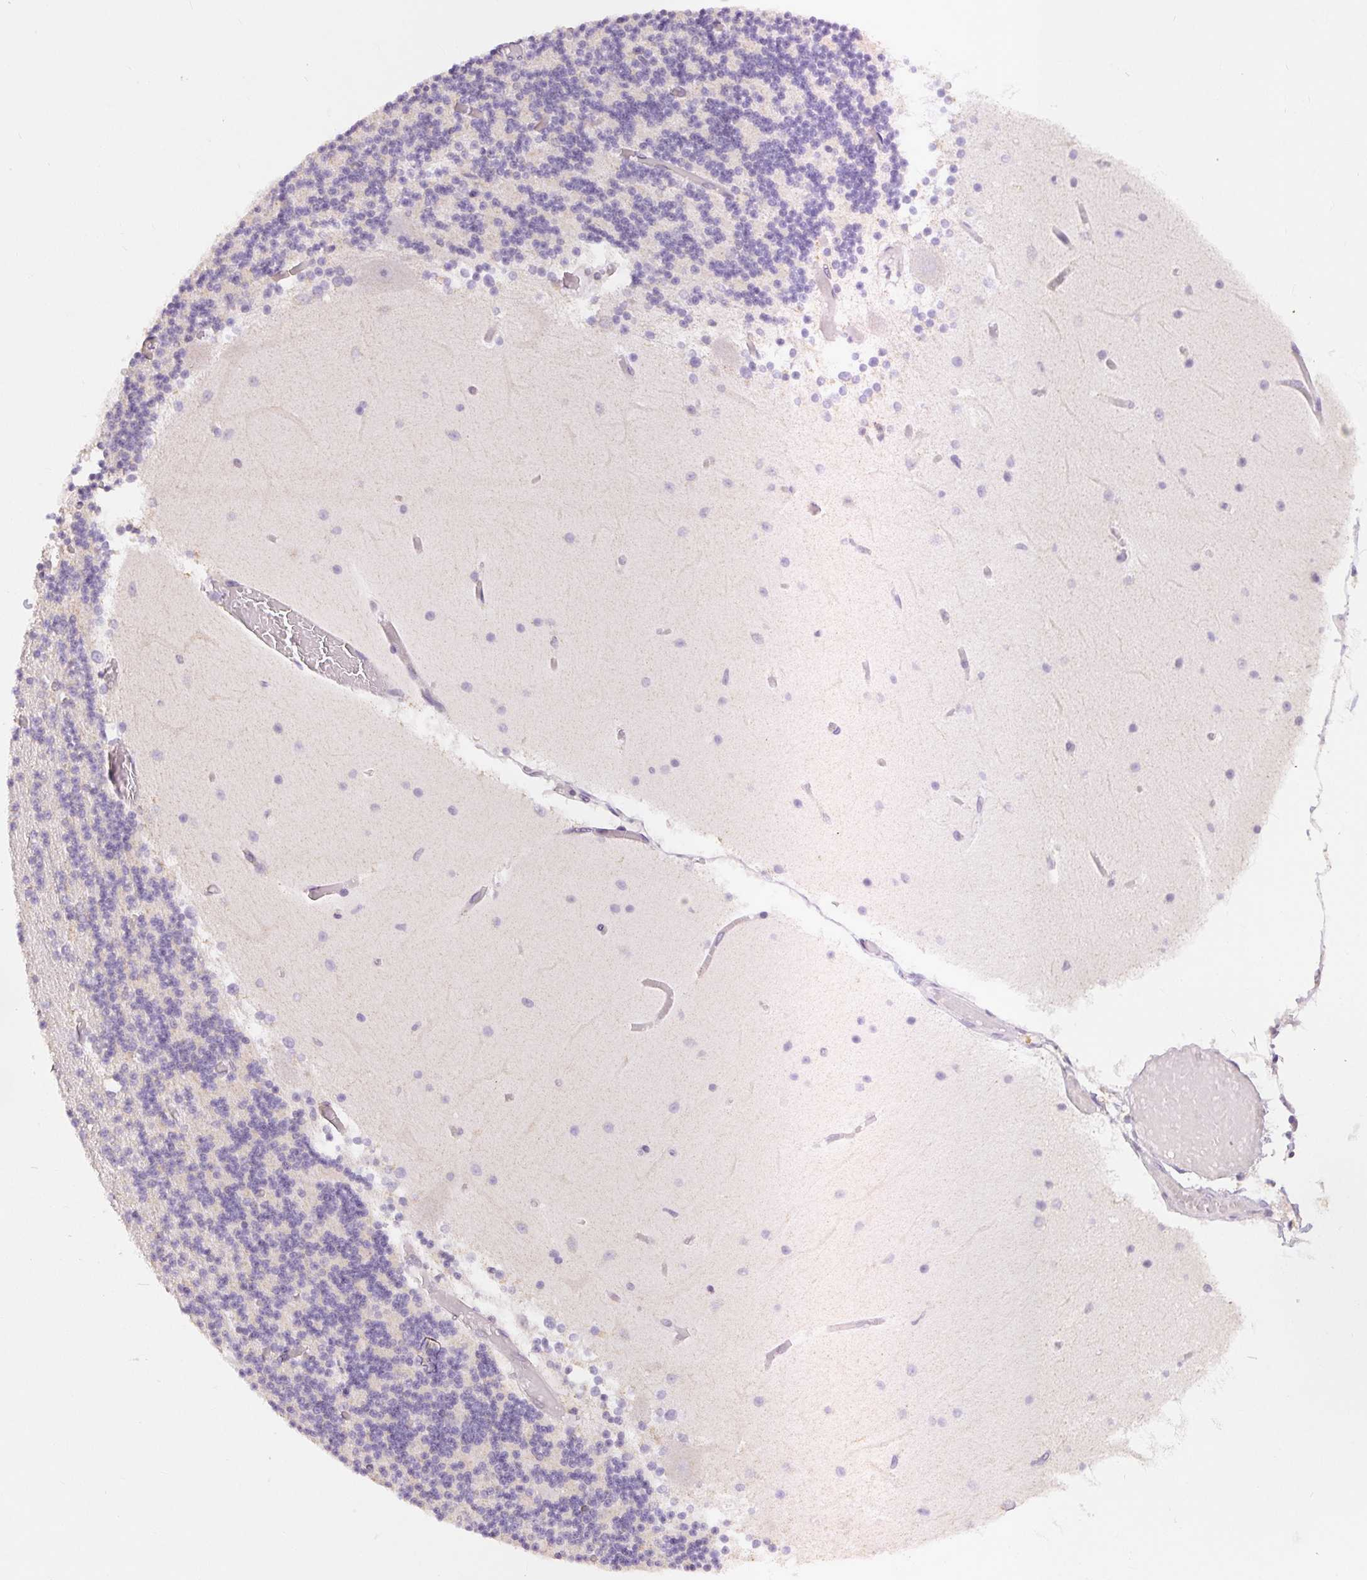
{"staining": {"intensity": "negative", "quantity": "none", "location": "none"}, "tissue": "cerebellum", "cell_type": "Cells in granular layer", "image_type": "normal", "snomed": [{"axis": "morphology", "description": "Normal tissue, NOS"}, {"axis": "topography", "description": "Cerebellum"}], "caption": "High power microscopy micrograph of an IHC histopathology image of normal cerebellum, revealing no significant expression in cells in granular layer.", "gene": "POU2F2", "patient": {"sex": "female", "age": 28}}